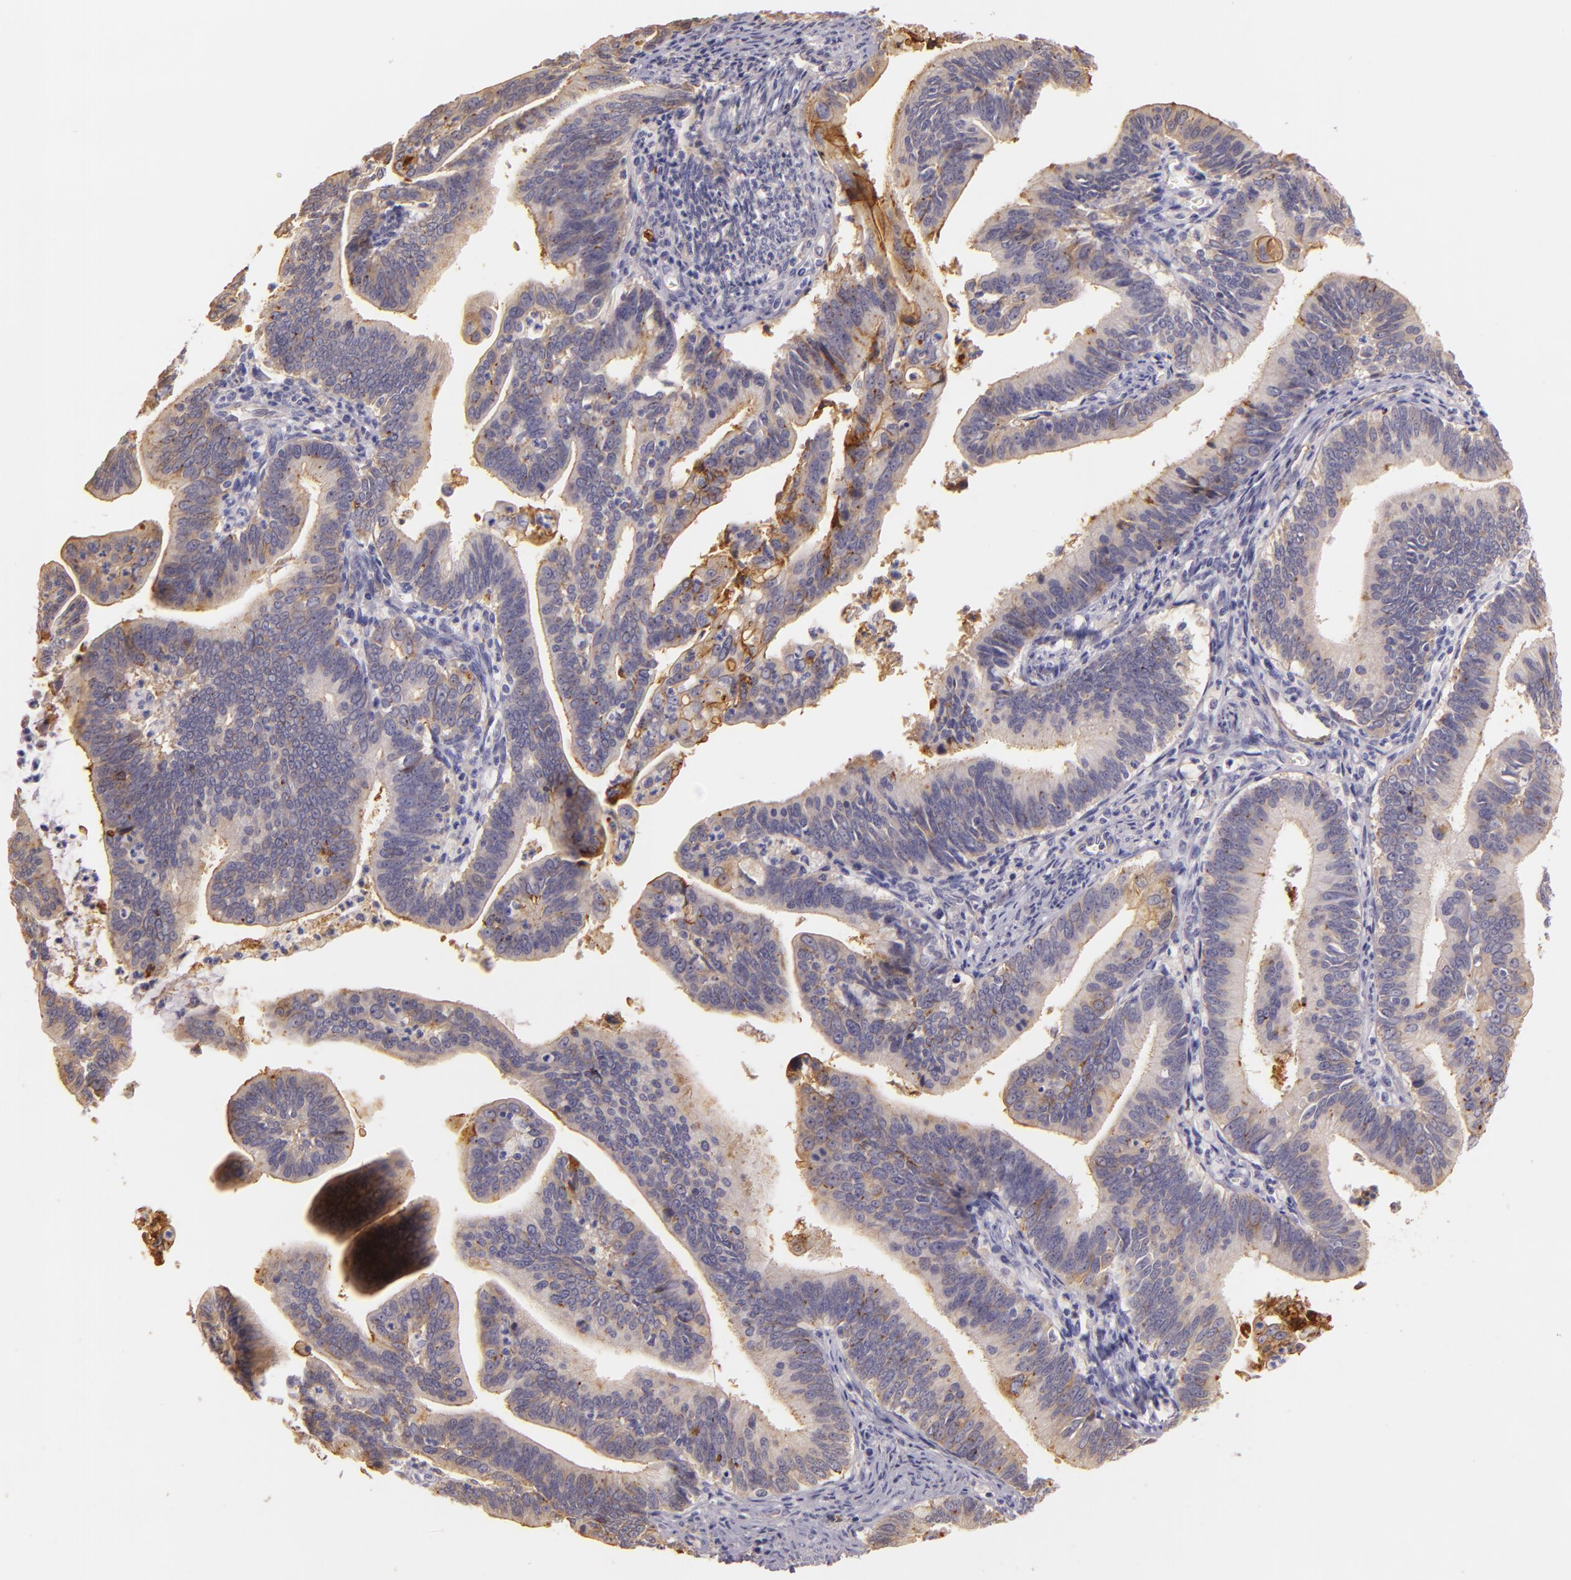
{"staining": {"intensity": "moderate", "quantity": "<25%", "location": "cytoplasmic/membranous"}, "tissue": "cervical cancer", "cell_type": "Tumor cells", "image_type": "cancer", "snomed": [{"axis": "morphology", "description": "Adenocarcinoma, NOS"}, {"axis": "topography", "description": "Cervix"}], "caption": "Human cervical adenocarcinoma stained with a brown dye exhibits moderate cytoplasmic/membranous positive expression in about <25% of tumor cells.", "gene": "CTSF", "patient": {"sex": "female", "age": 47}}